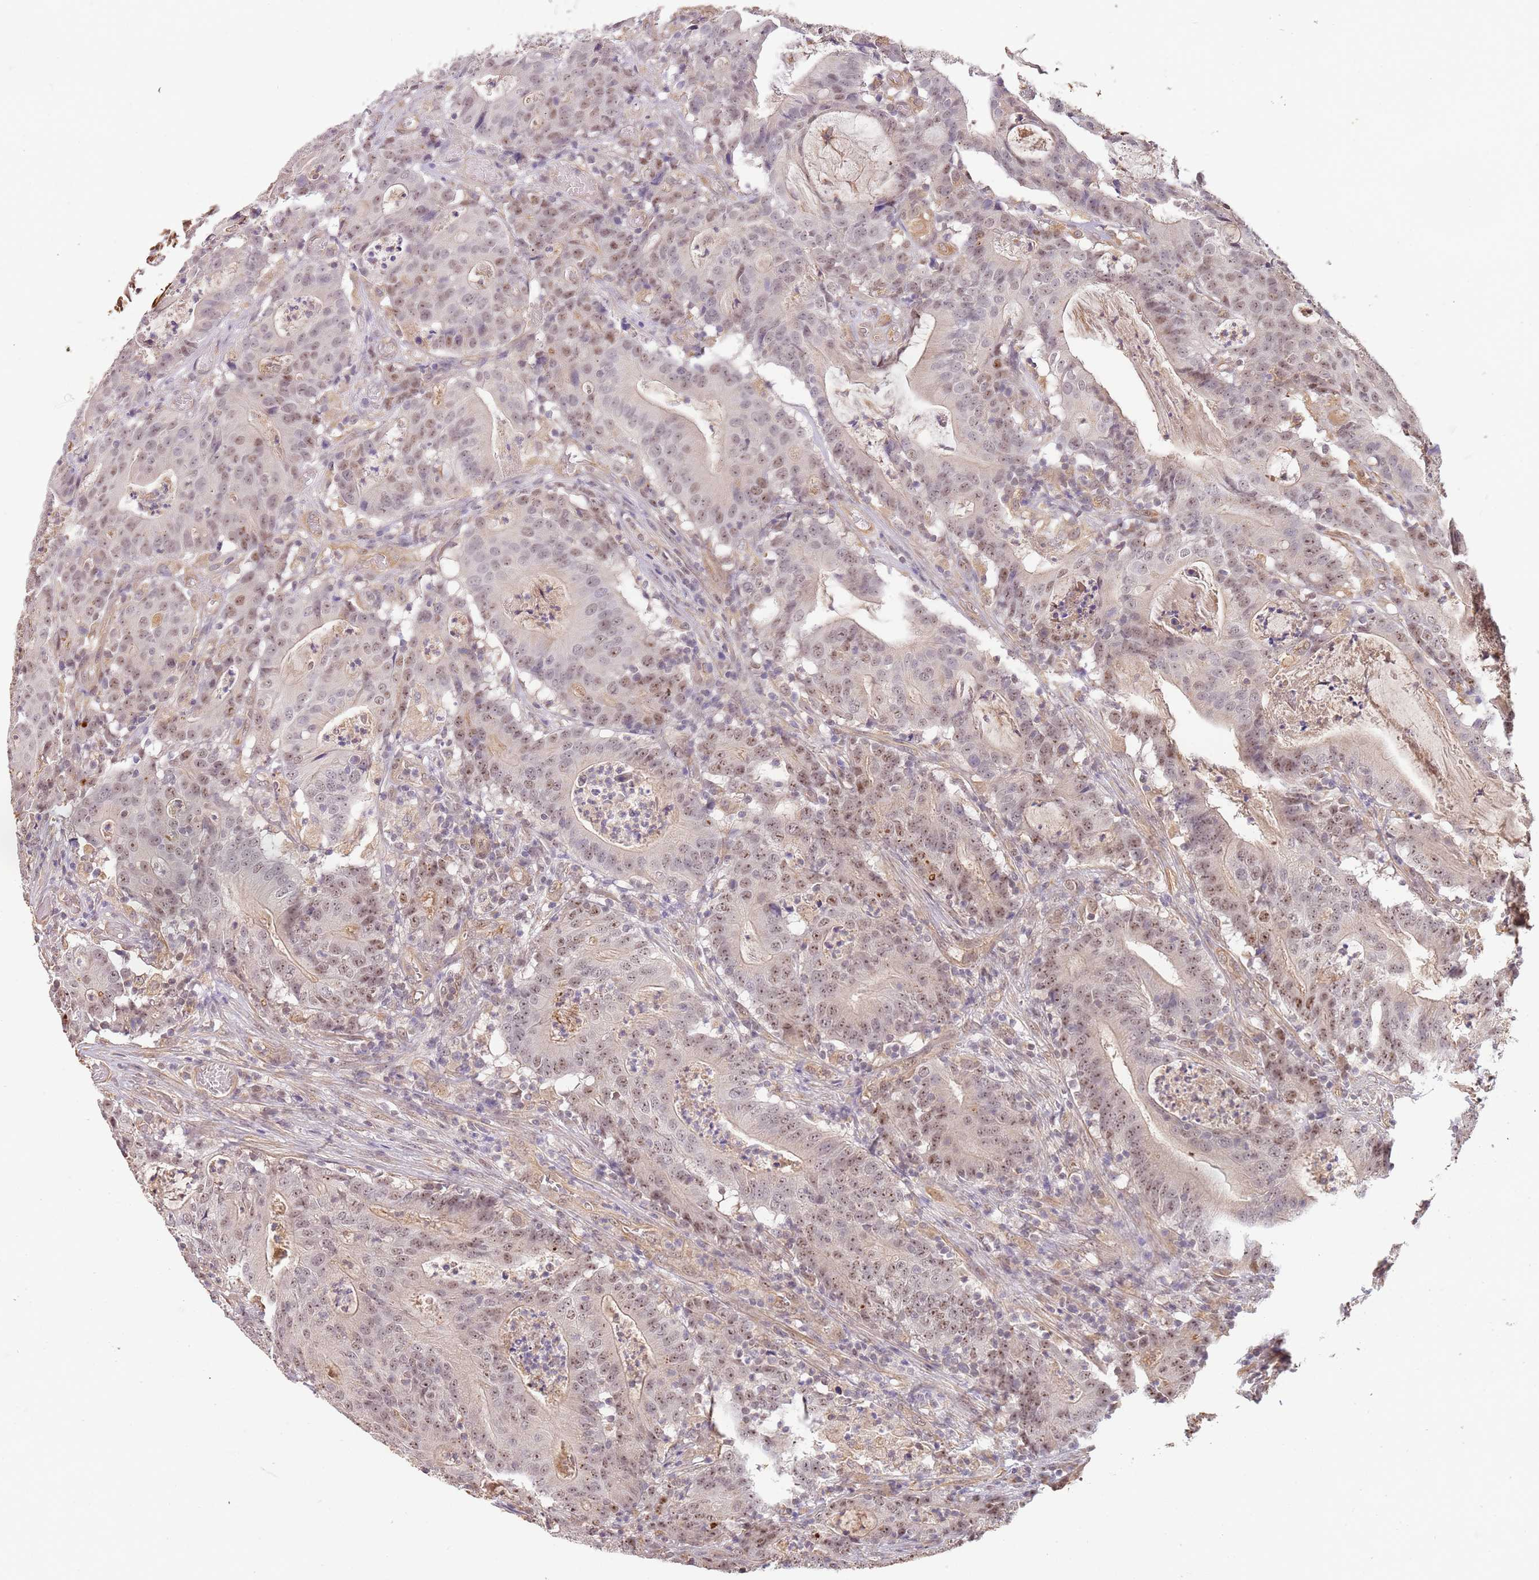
{"staining": {"intensity": "moderate", "quantity": ">75%", "location": "nuclear"}, "tissue": "colorectal cancer", "cell_type": "Tumor cells", "image_type": "cancer", "snomed": [{"axis": "morphology", "description": "Adenocarcinoma, NOS"}, {"axis": "topography", "description": "Colon"}], "caption": "DAB (3,3'-diaminobenzidine) immunohistochemical staining of human colorectal cancer (adenocarcinoma) shows moderate nuclear protein positivity in about >75% of tumor cells. (DAB (3,3'-diaminobenzidine) = brown stain, brightfield microscopy at high magnification).", "gene": "SURF2", "patient": {"sex": "male", "age": 83}}